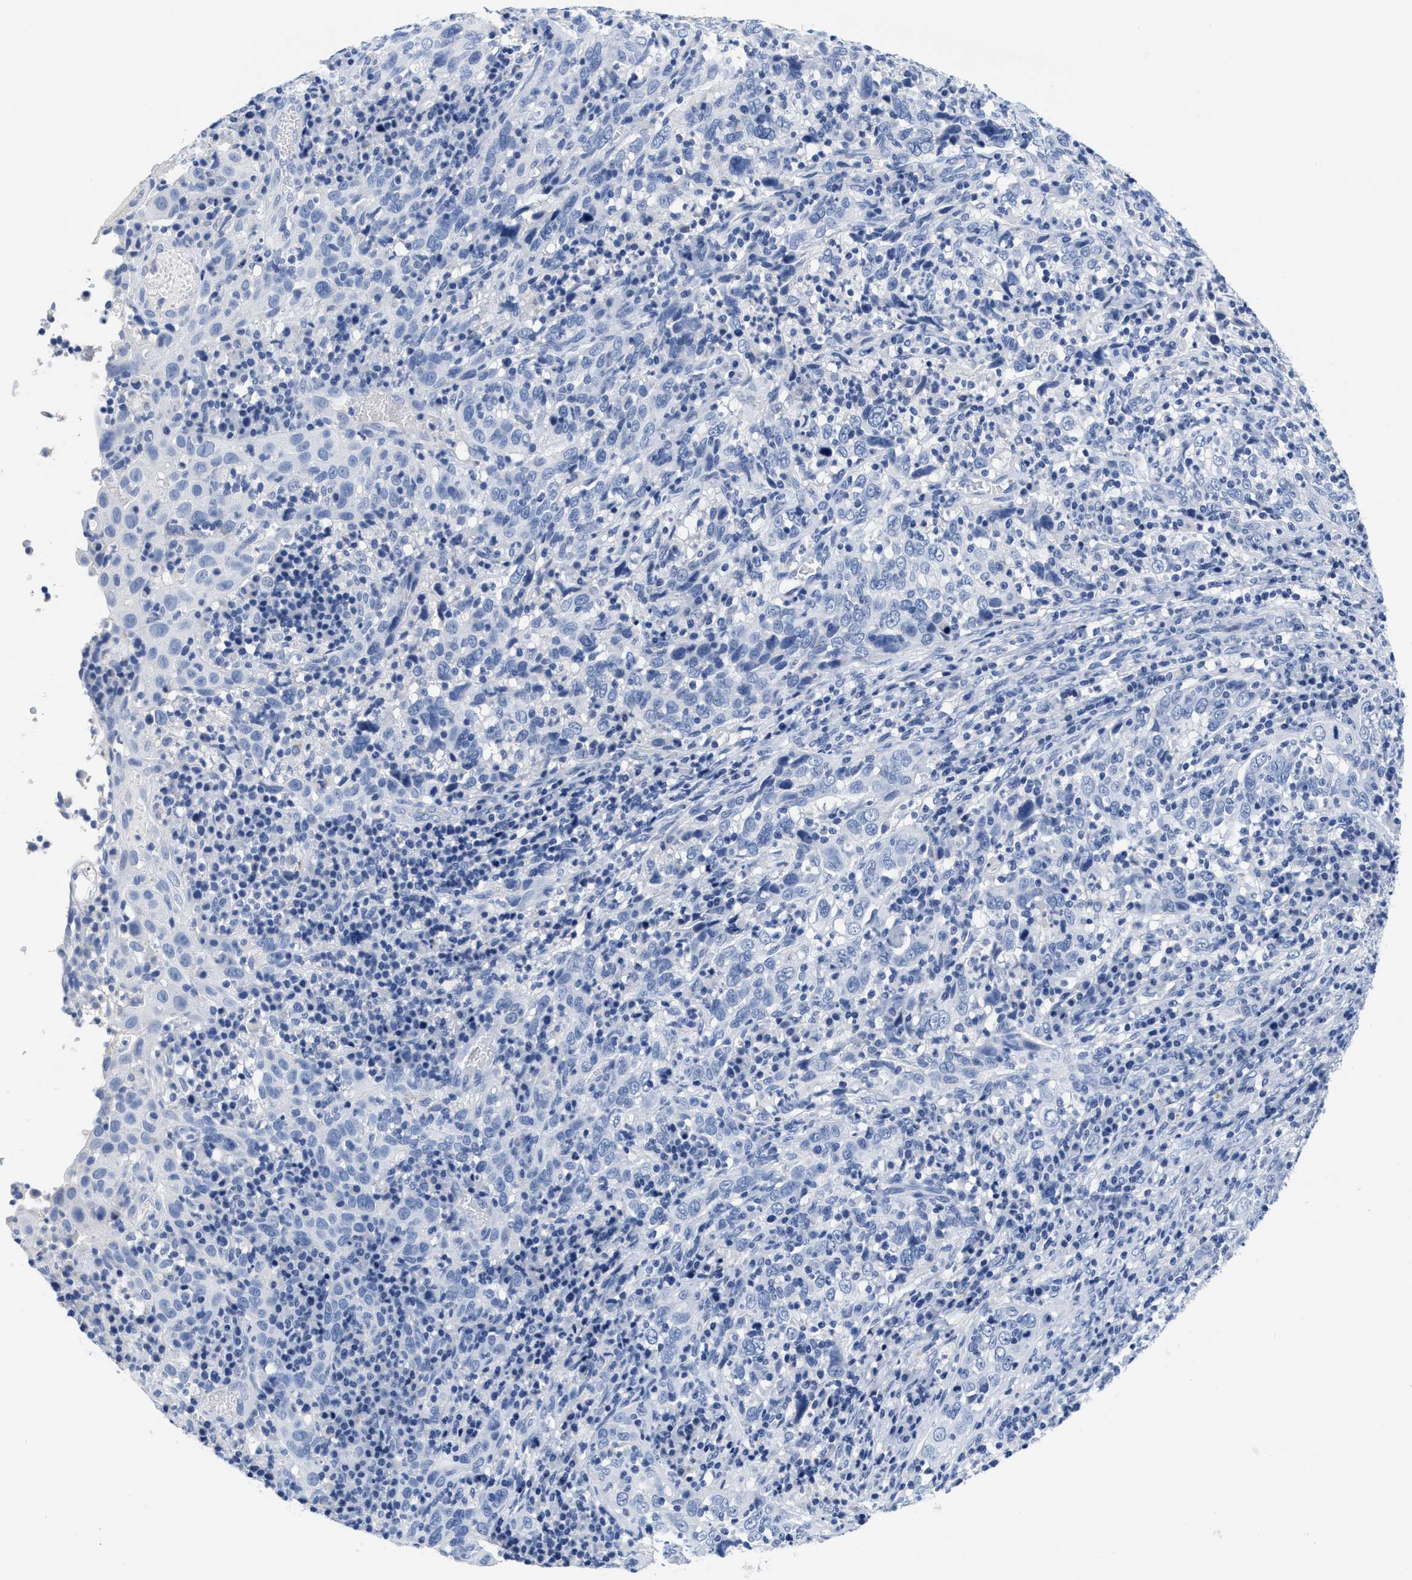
{"staining": {"intensity": "negative", "quantity": "none", "location": "none"}, "tissue": "cervical cancer", "cell_type": "Tumor cells", "image_type": "cancer", "snomed": [{"axis": "morphology", "description": "Squamous cell carcinoma, NOS"}, {"axis": "topography", "description": "Cervix"}], "caption": "This micrograph is of squamous cell carcinoma (cervical) stained with IHC to label a protein in brown with the nuclei are counter-stained blue. There is no staining in tumor cells. (Stains: DAB IHC with hematoxylin counter stain, Microscopy: brightfield microscopy at high magnification).", "gene": "TTC3", "patient": {"sex": "female", "age": 46}}